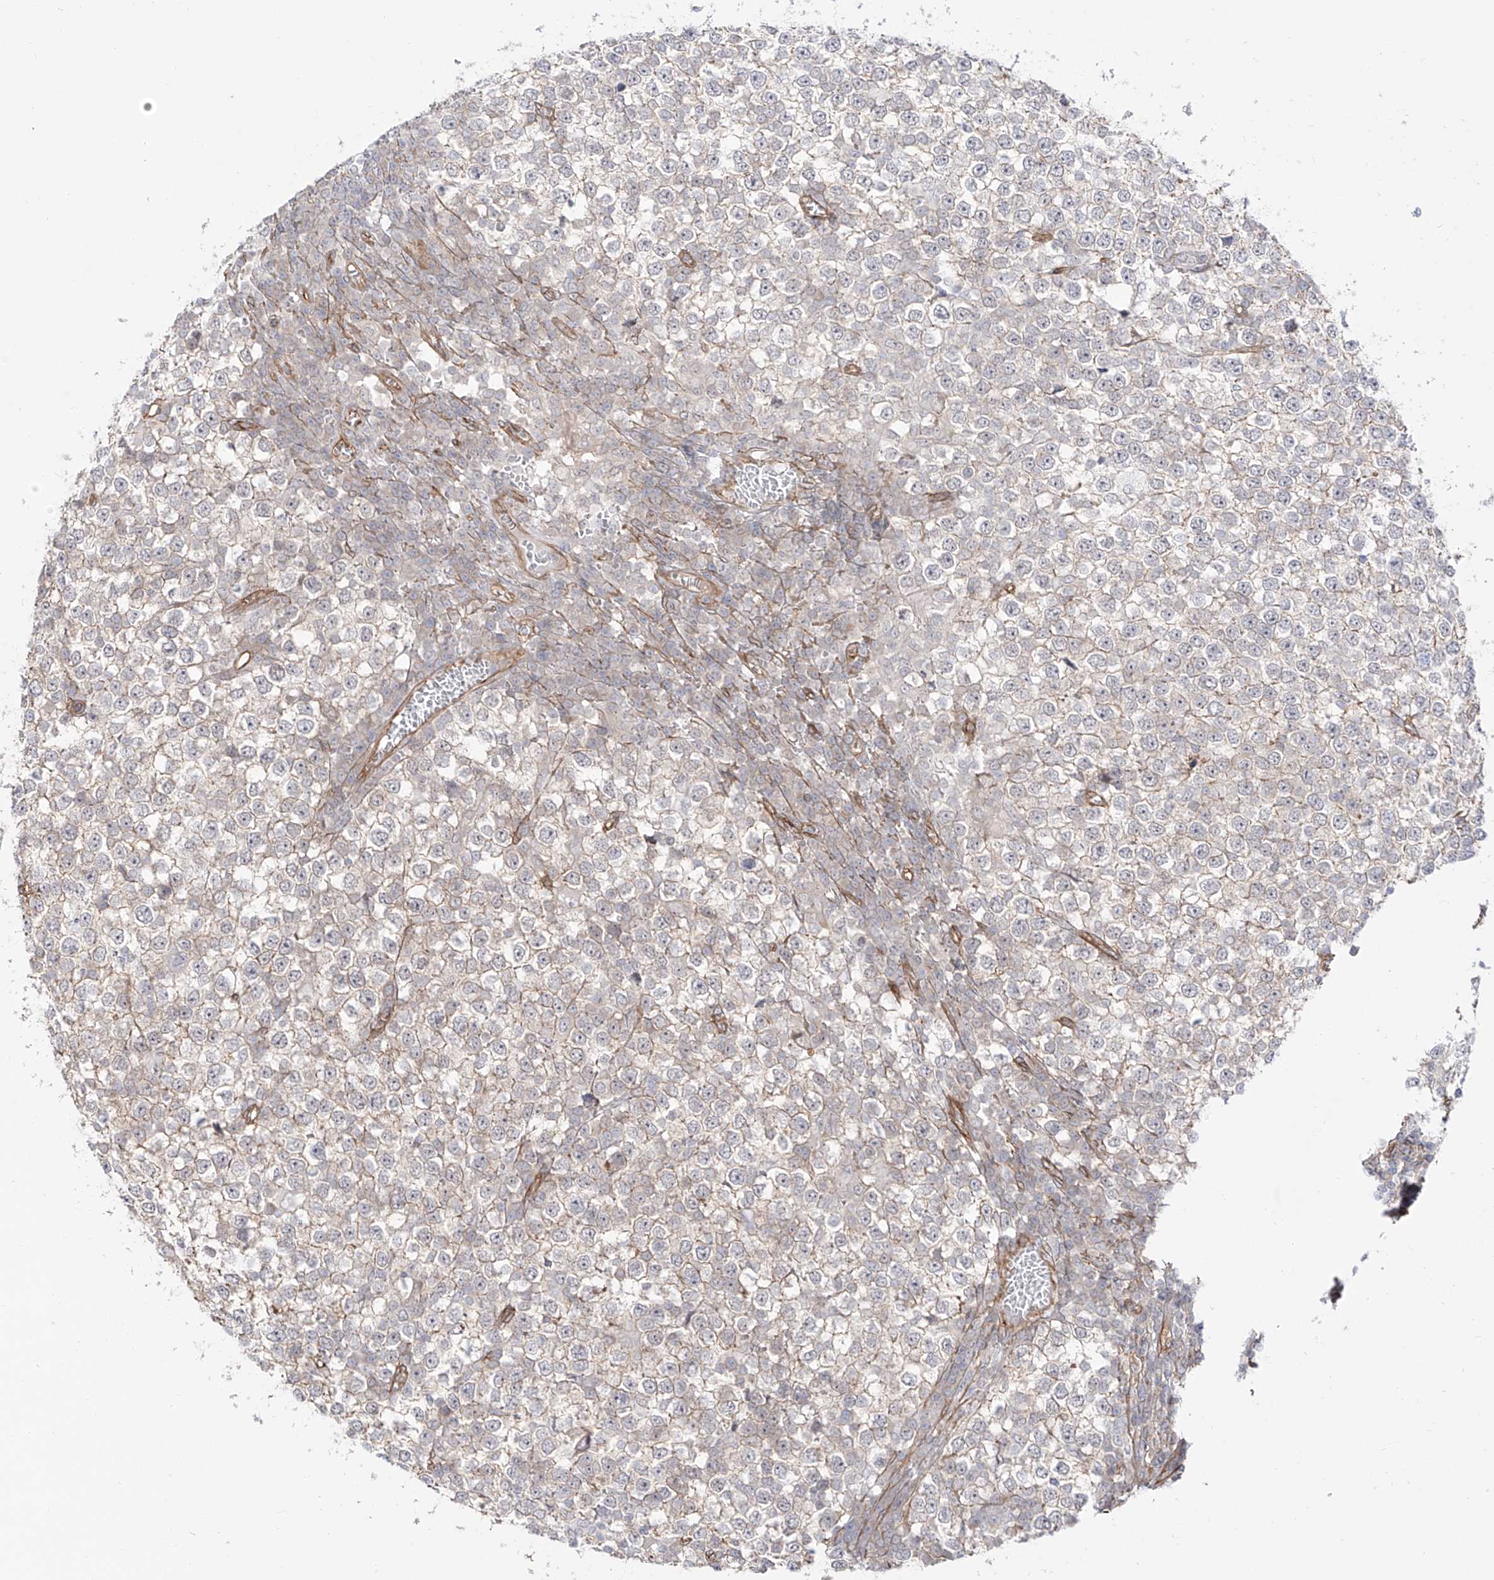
{"staining": {"intensity": "negative", "quantity": "none", "location": "none"}, "tissue": "testis cancer", "cell_type": "Tumor cells", "image_type": "cancer", "snomed": [{"axis": "morphology", "description": "Seminoma, NOS"}, {"axis": "topography", "description": "Testis"}], "caption": "Testis cancer was stained to show a protein in brown. There is no significant positivity in tumor cells.", "gene": "ZNF180", "patient": {"sex": "male", "age": 65}}